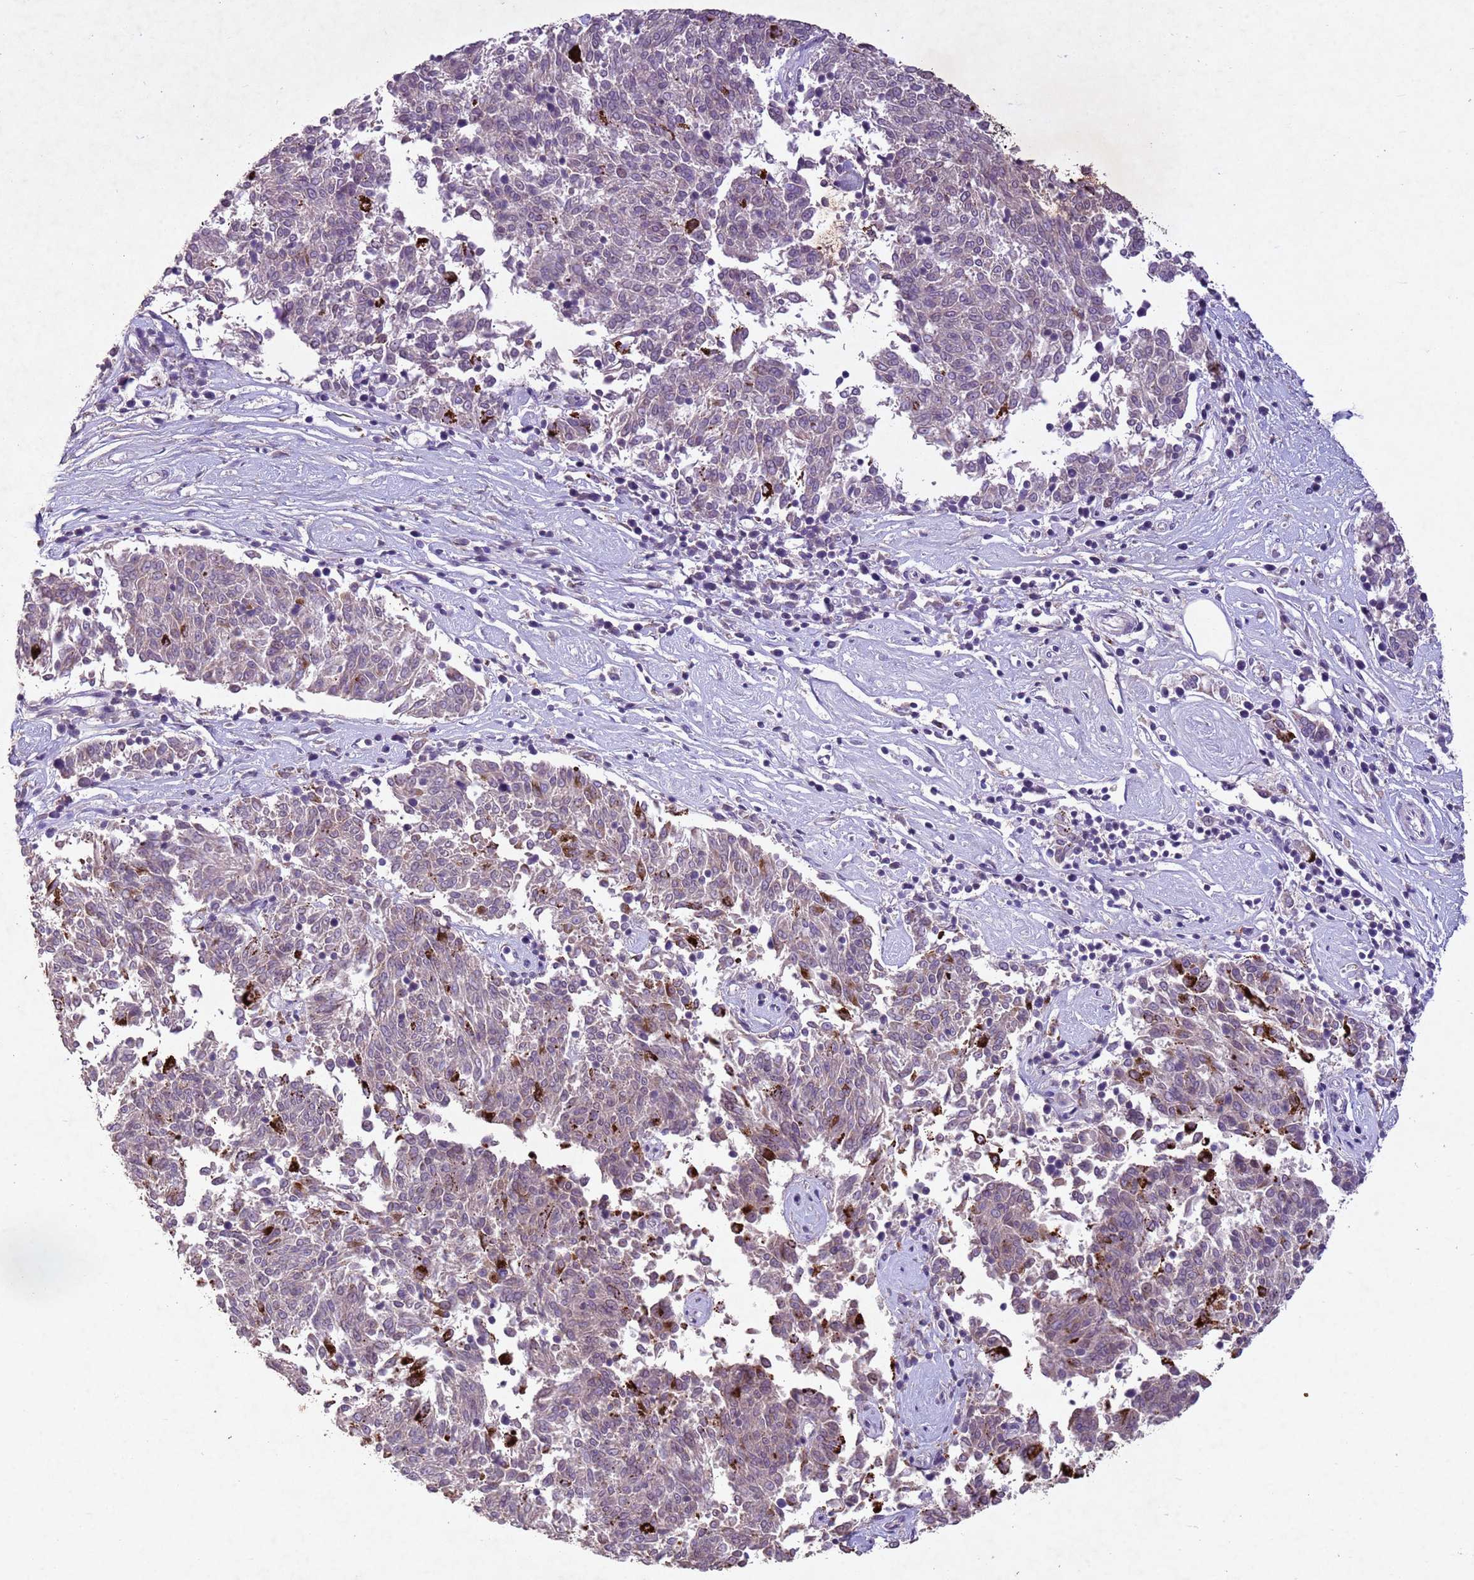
{"staining": {"intensity": "negative", "quantity": "none", "location": "none"}, "tissue": "melanoma", "cell_type": "Tumor cells", "image_type": "cancer", "snomed": [{"axis": "morphology", "description": "Malignant melanoma, NOS"}, {"axis": "topography", "description": "Skin"}], "caption": "DAB immunohistochemical staining of melanoma displays no significant positivity in tumor cells.", "gene": "NLRP11", "patient": {"sex": "female", "age": 72}}